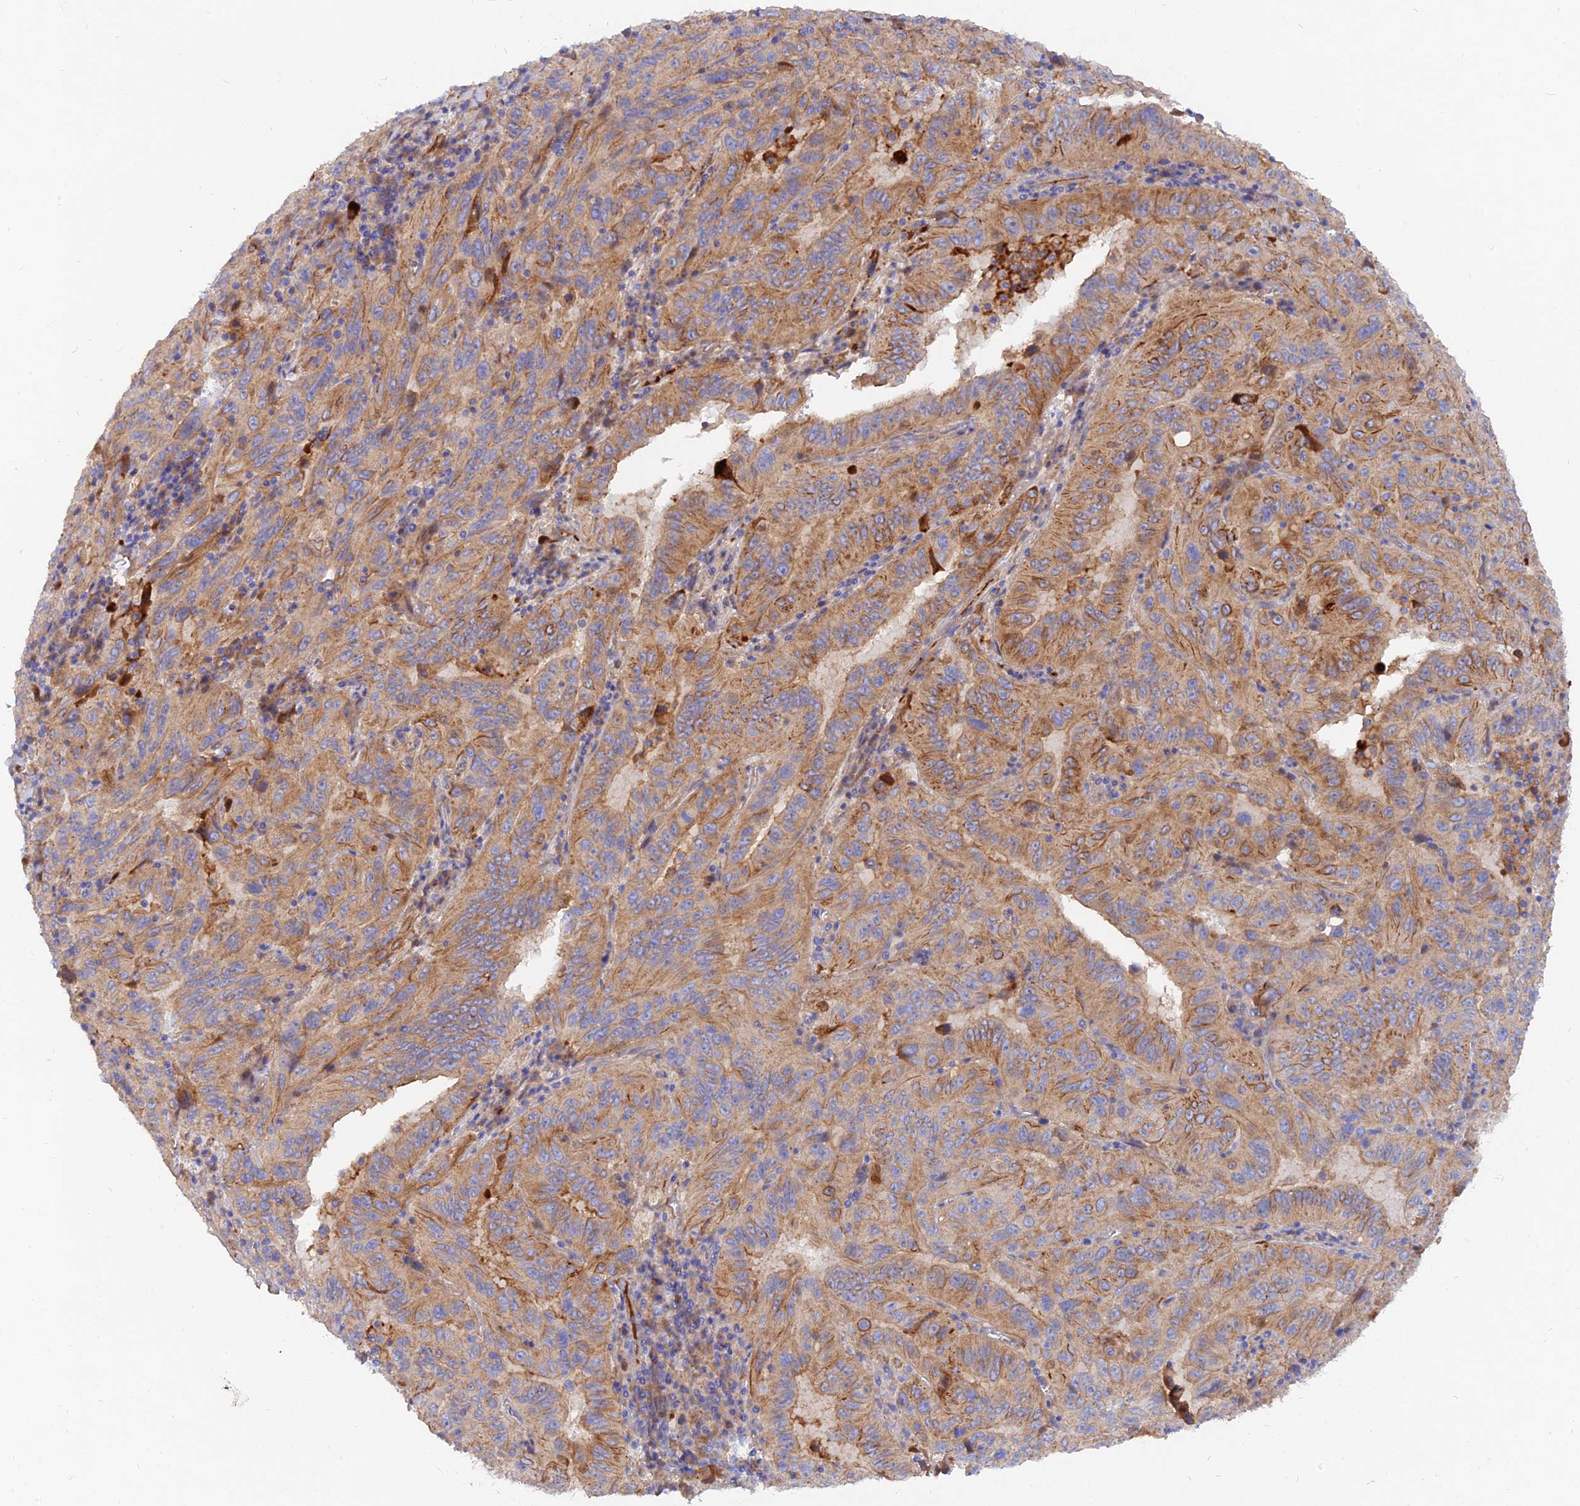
{"staining": {"intensity": "moderate", "quantity": ">75%", "location": "cytoplasmic/membranous"}, "tissue": "pancreatic cancer", "cell_type": "Tumor cells", "image_type": "cancer", "snomed": [{"axis": "morphology", "description": "Adenocarcinoma, NOS"}, {"axis": "topography", "description": "Pancreas"}], "caption": "Protein expression analysis of pancreatic cancer reveals moderate cytoplasmic/membranous expression in about >75% of tumor cells. Nuclei are stained in blue.", "gene": "MROH1", "patient": {"sex": "male", "age": 63}}